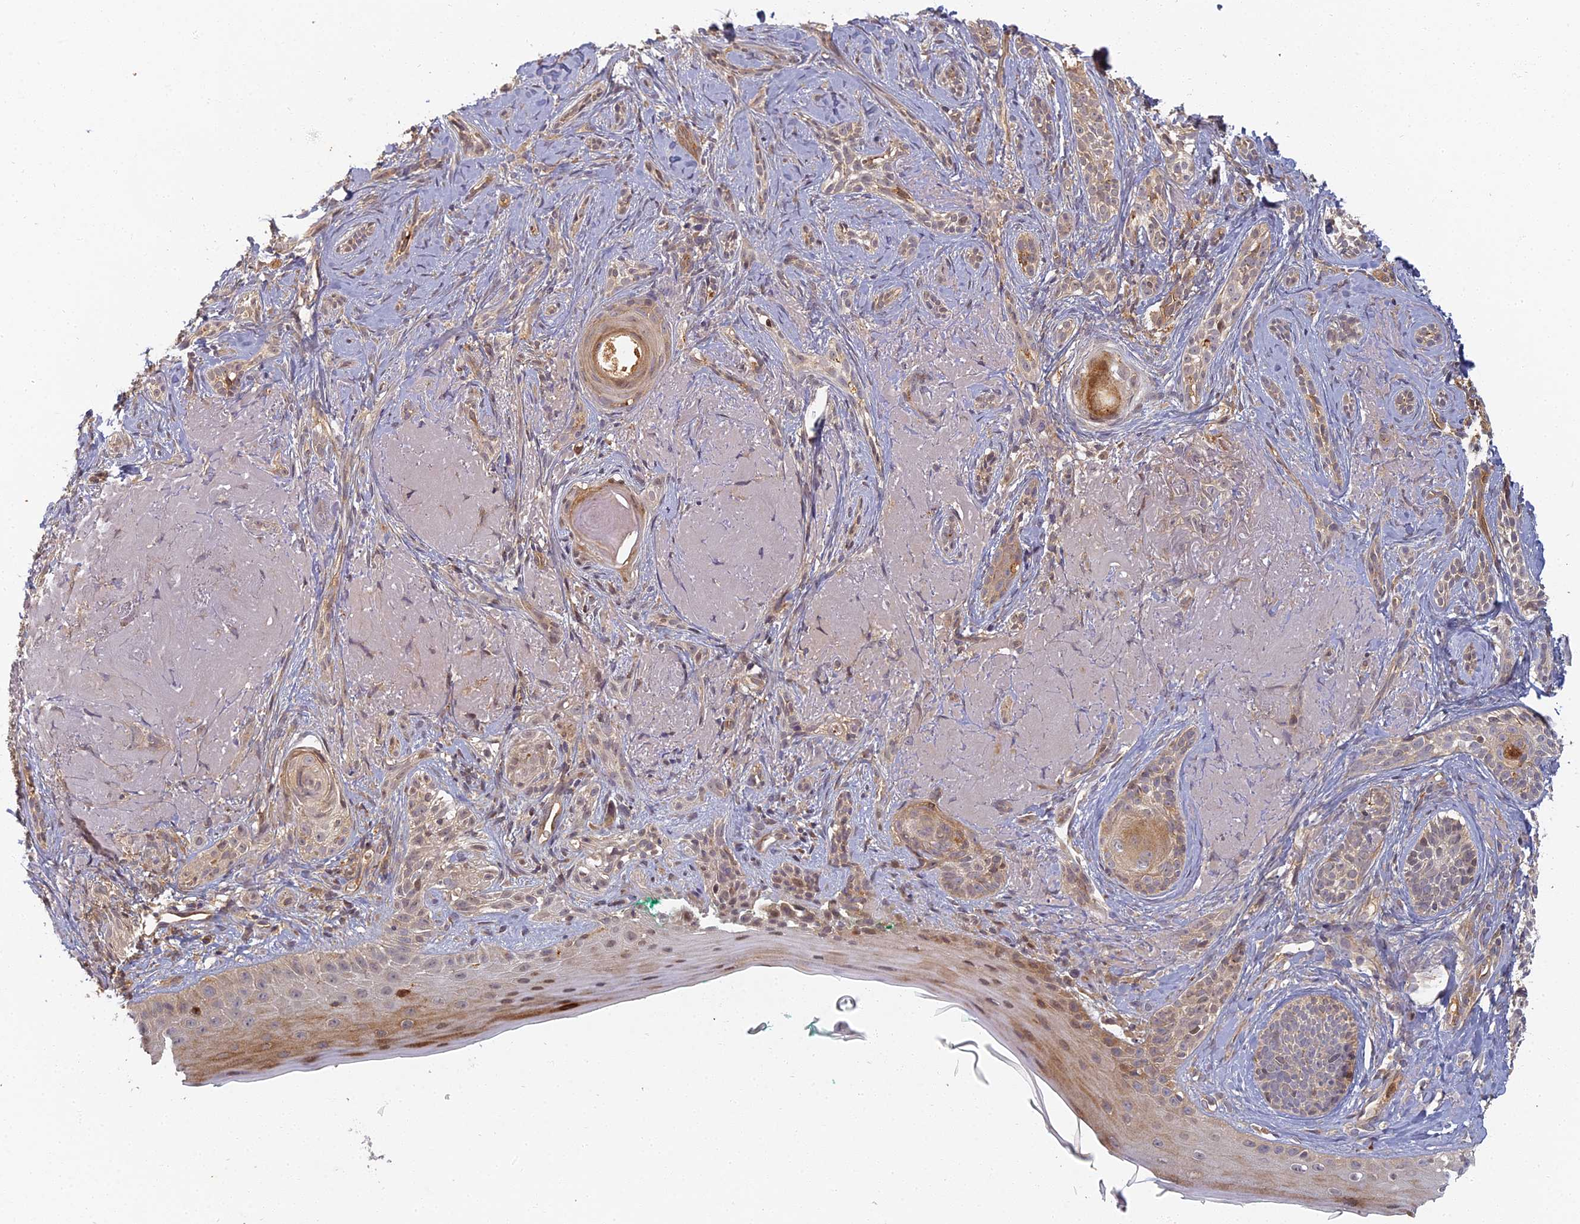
{"staining": {"intensity": "weak", "quantity": "25%-75%", "location": "cytoplasmic/membranous"}, "tissue": "skin cancer", "cell_type": "Tumor cells", "image_type": "cancer", "snomed": [{"axis": "morphology", "description": "Basal cell carcinoma"}, {"axis": "topography", "description": "Skin"}], "caption": "Immunohistochemical staining of human skin basal cell carcinoma displays weak cytoplasmic/membranous protein staining in about 25%-75% of tumor cells. The staining was performed using DAB to visualize the protein expression in brown, while the nuclei were stained in blue with hematoxylin (Magnification: 20x).", "gene": "INO80D", "patient": {"sex": "male", "age": 71}}